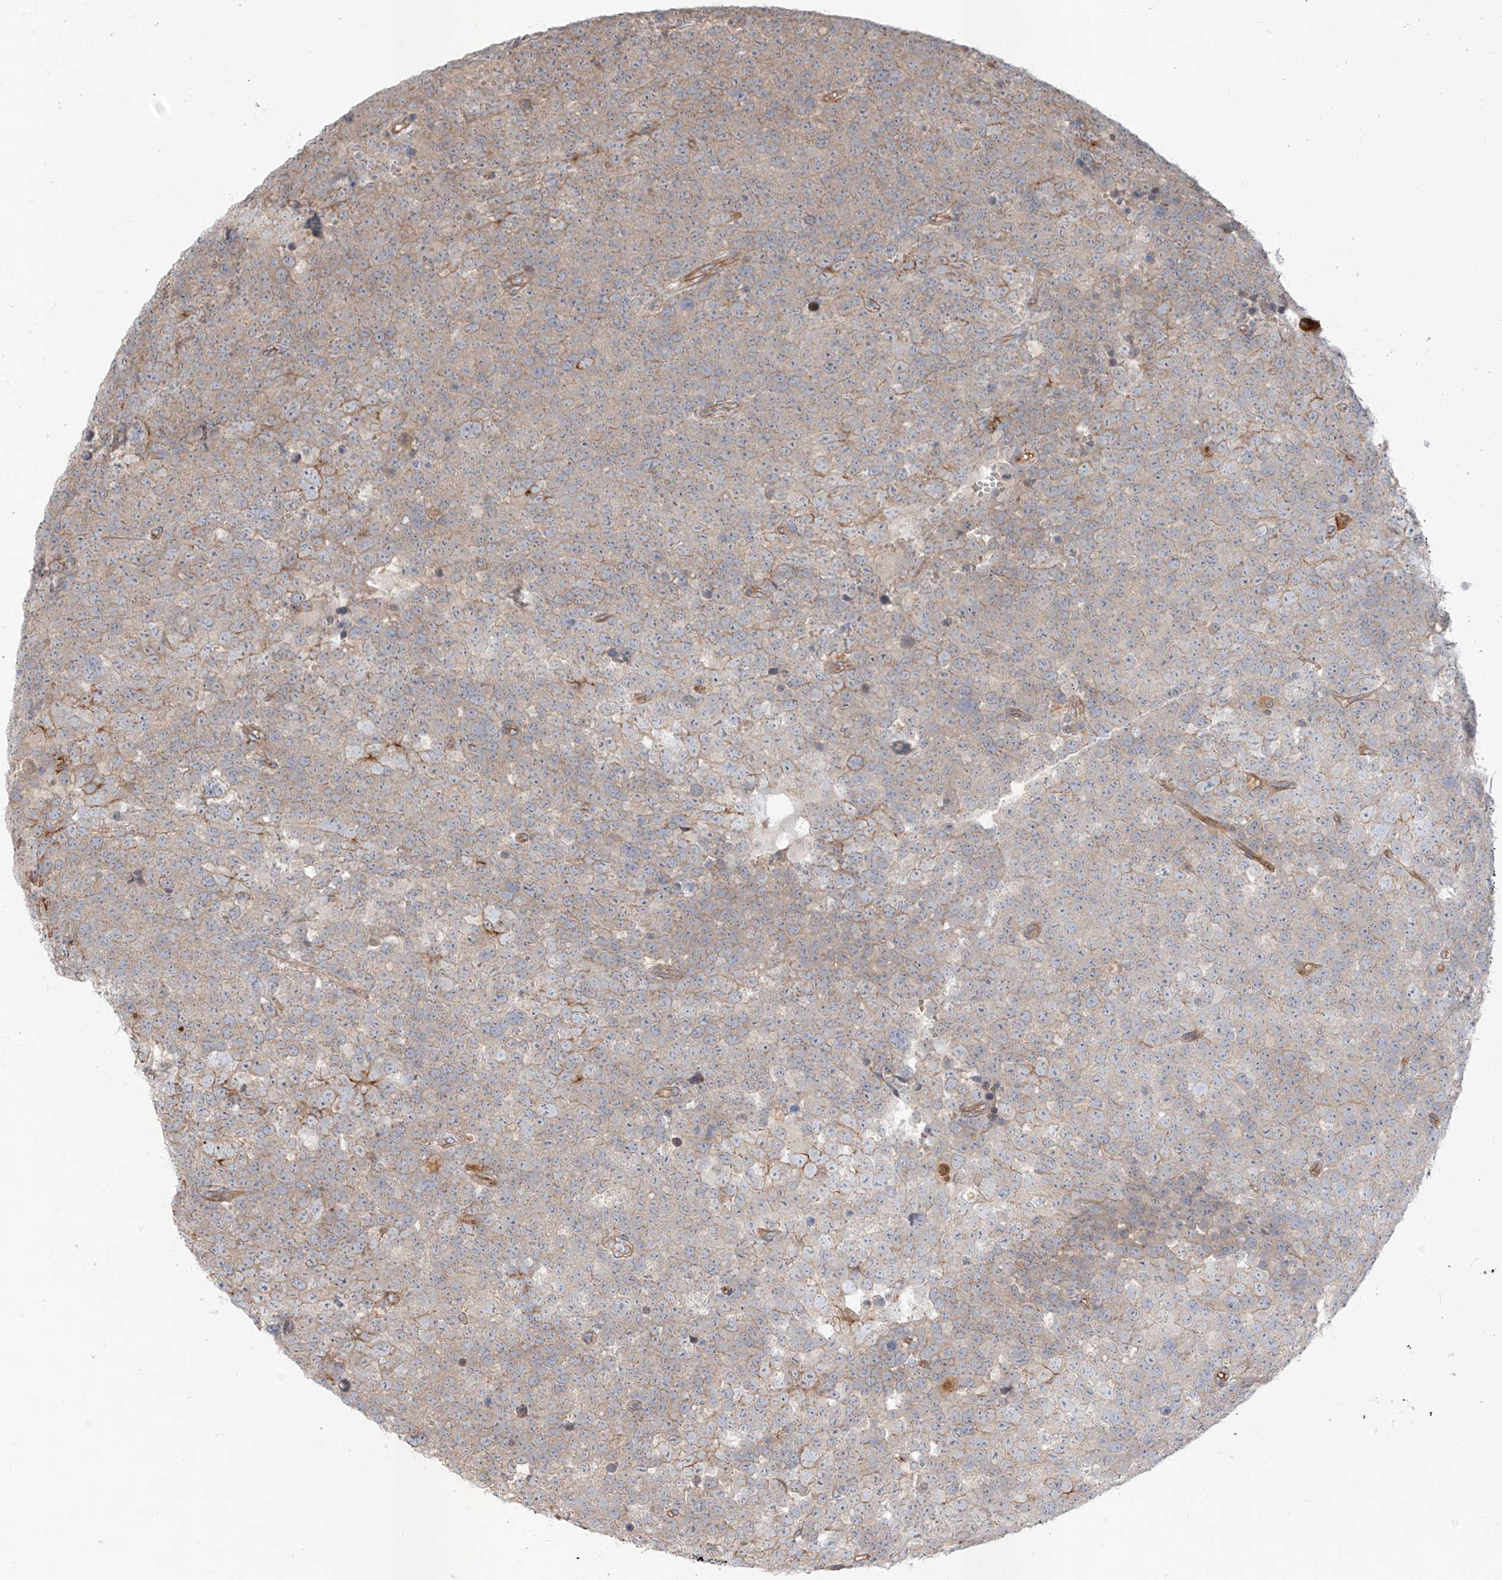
{"staining": {"intensity": "weak", "quantity": "<25%", "location": "cytoplasmic/membranous"}, "tissue": "testis cancer", "cell_type": "Tumor cells", "image_type": "cancer", "snomed": [{"axis": "morphology", "description": "Seminoma, NOS"}, {"axis": "topography", "description": "Testis"}], "caption": "This is a histopathology image of immunohistochemistry (IHC) staining of testis cancer (seminoma), which shows no expression in tumor cells. (Stains: DAB (3,3'-diaminobenzidine) IHC with hematoxylin counter stain, Microscopy: brightfield microscopy at high magnification).", "gene": "EPHX4", "patient": {"sex": "male", "age": 71}}